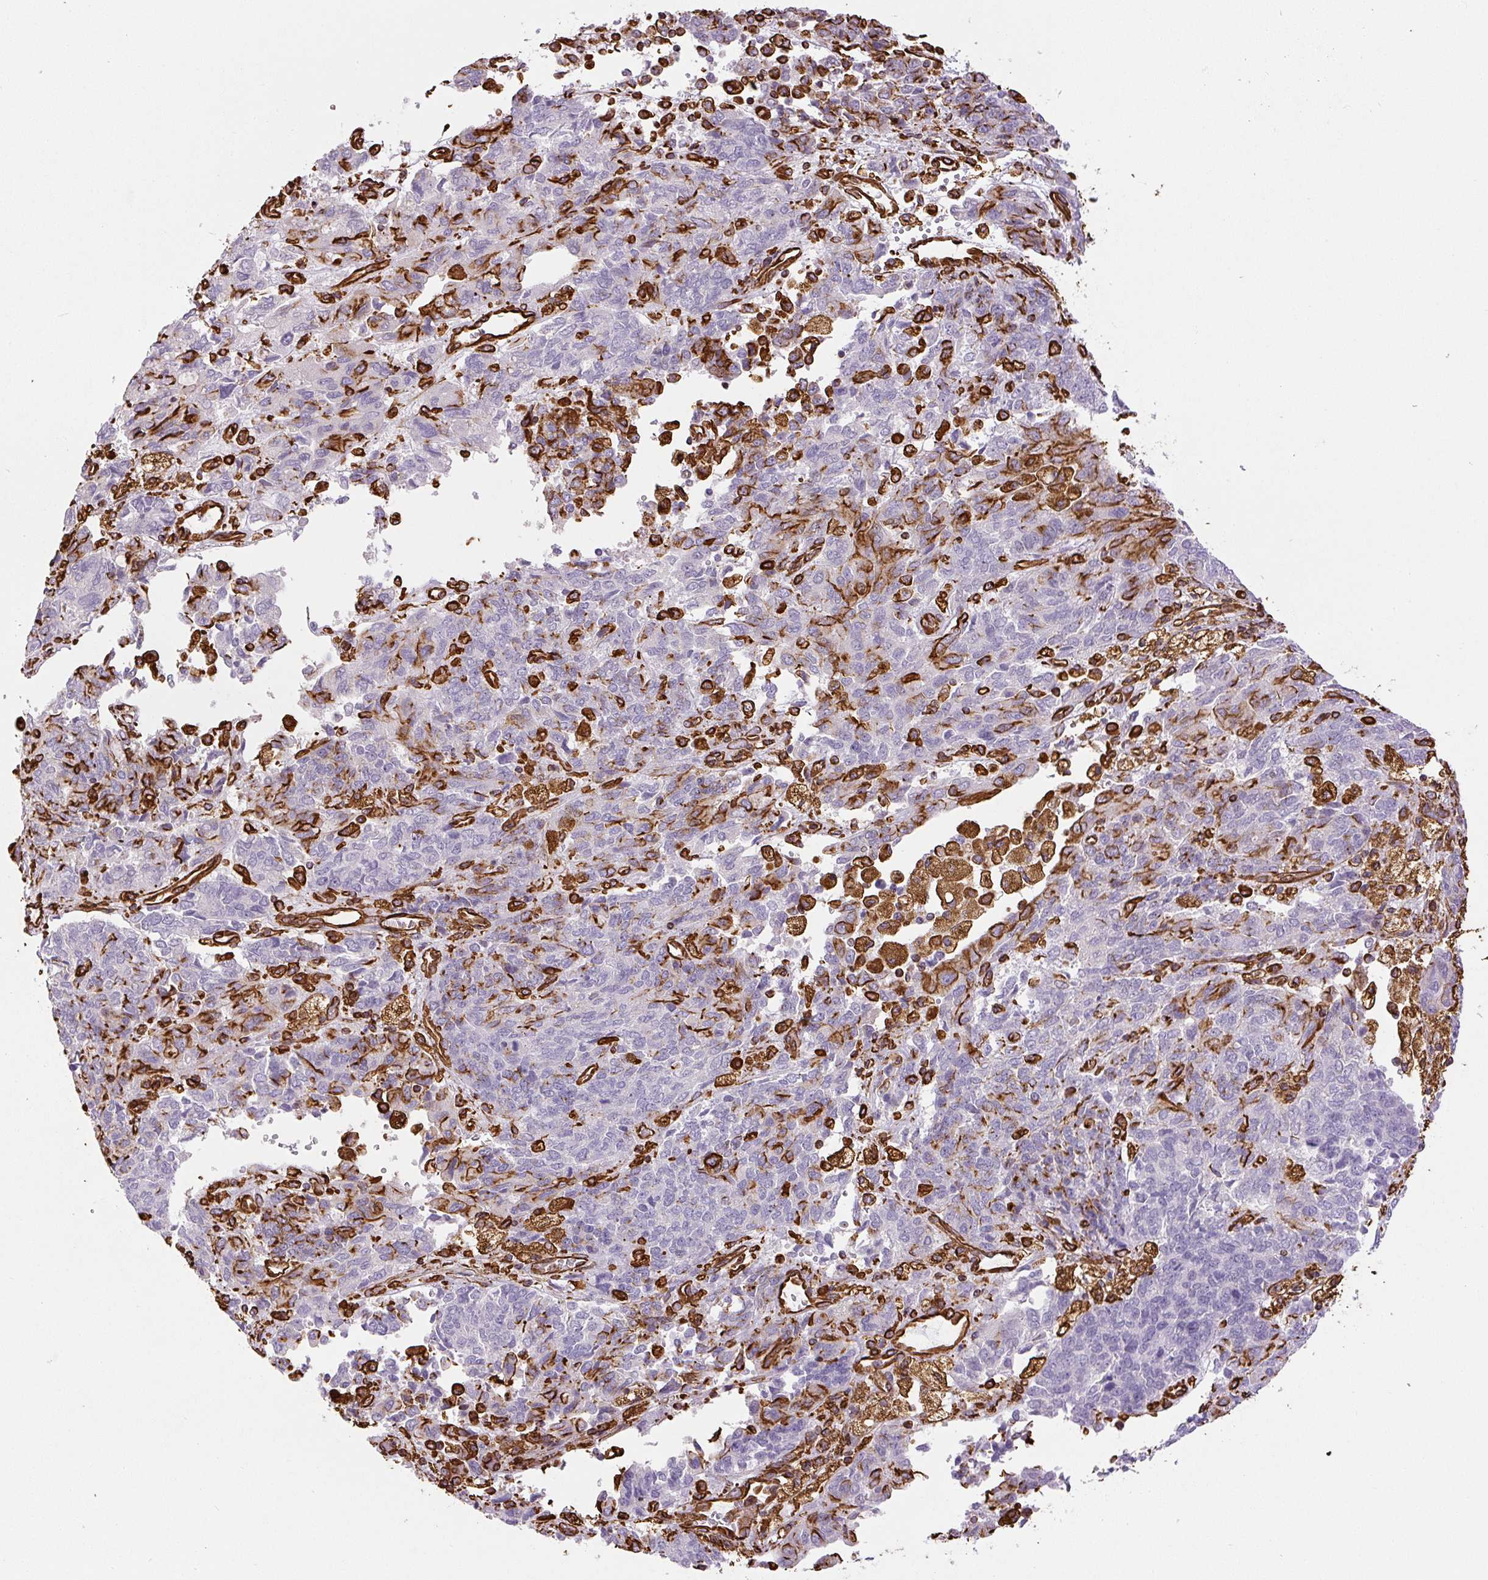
{"staining": {"intensity": "moderate", "quantity": "<25%", "location": "cytoplasmic/membranous"}, "tissue": "endometrial cancer", "cell_type": "Tumor cells", "image_type": "cancer", "snomed": [{"axis": "morphology", "description": "Adenocarcinoma, NOS"}, {"axis": "topography", "description": "Endometrium"}], "caption": "Immunohistochemical staining of endometrial cancer exhibits low levels of moderate cytoplasmic/membranous expression in approximately <25% of tumor cells.", "gene": "VIM", "patient": {"sex": "female", "age": 80}}